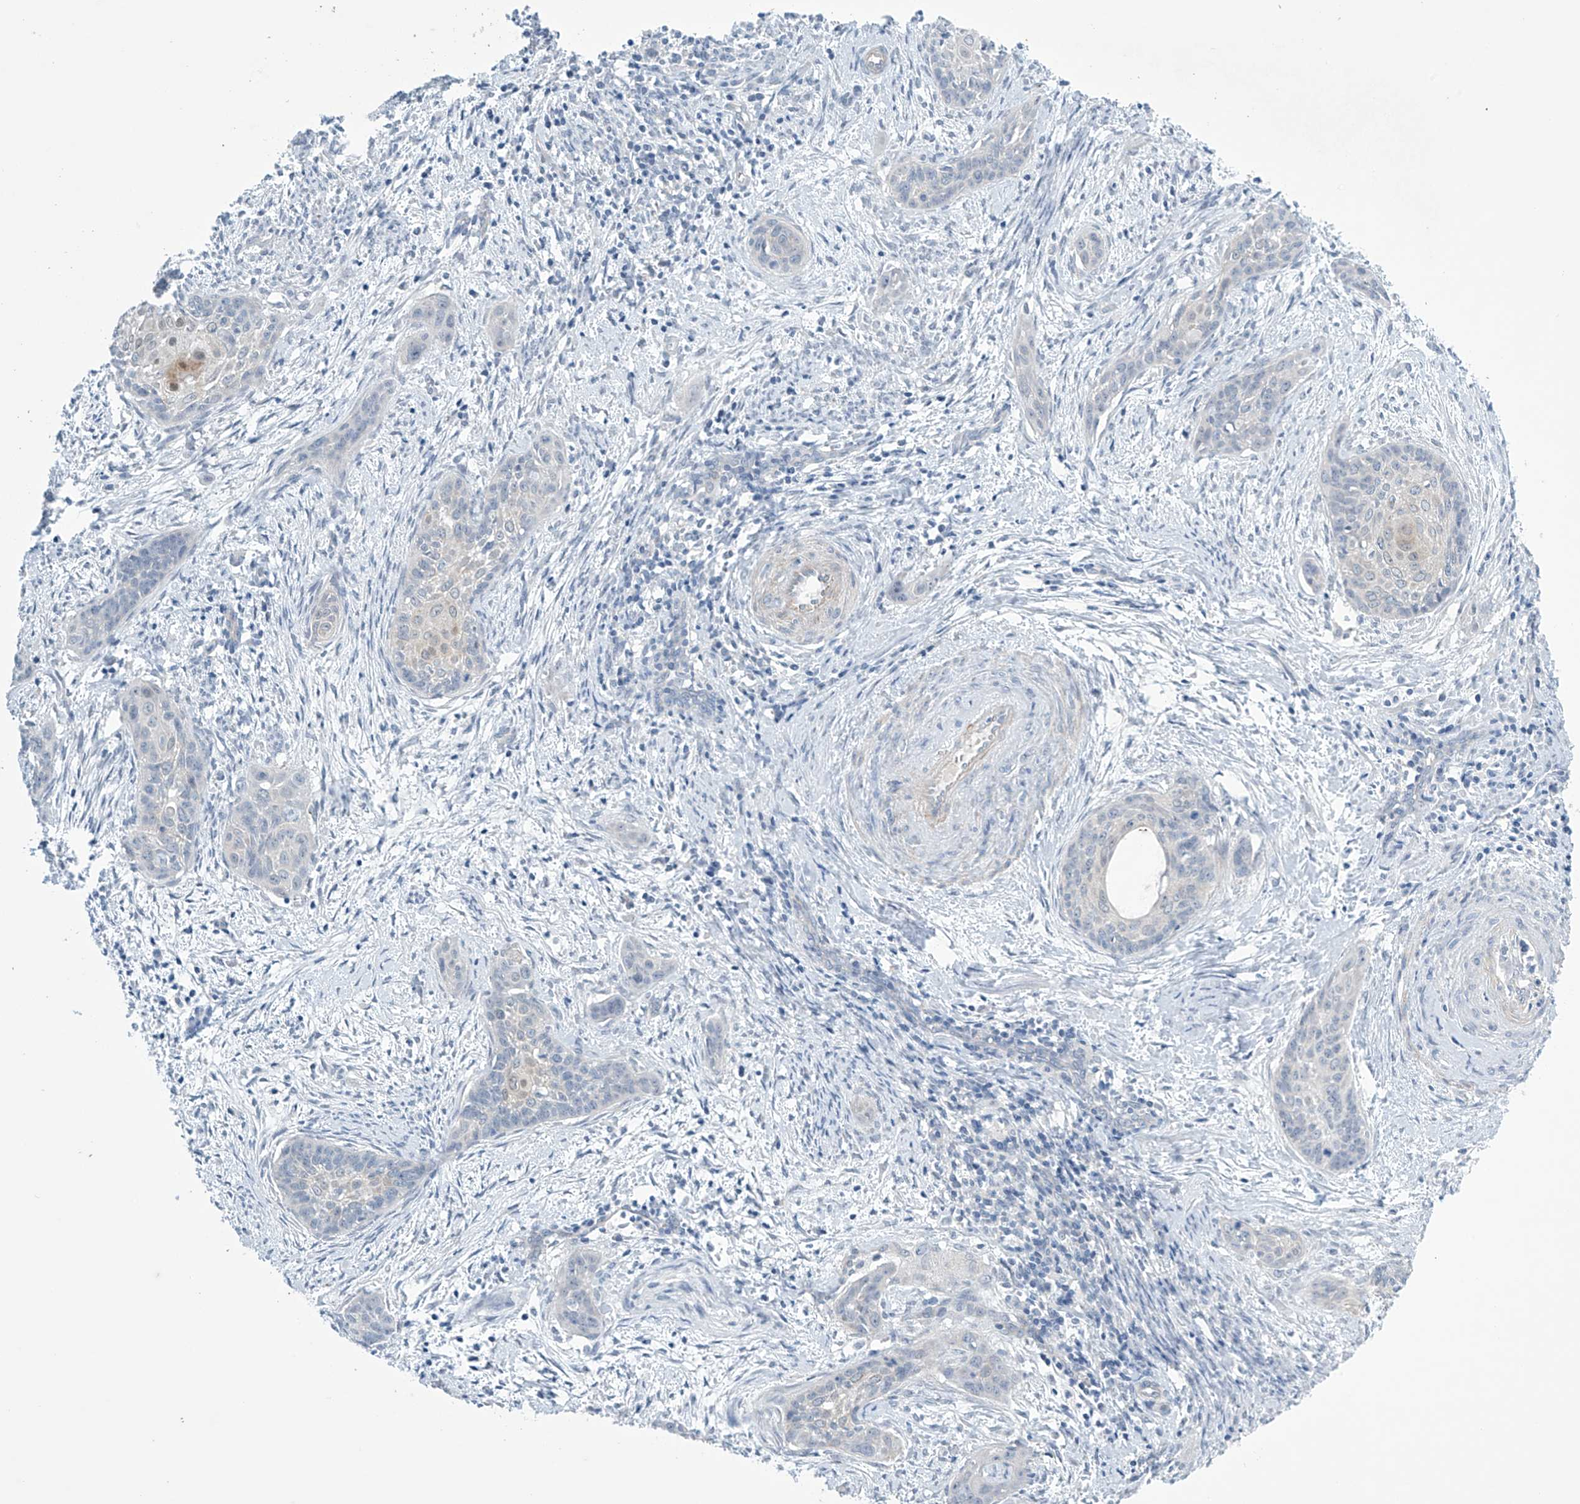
{"staining": {"intensity": "negative", "quantity": "none", "location": "none"}, "tissue": "cervical cancer", "cell_type": "Tumor cells", "image_type": "cancer", "snomed": [{"axis": "morphology", "description": "Squamous cell carcinoma, NOS"}, {"axis": "topography", "description": "Cervix"}], "caption": "This histopathology image is of cervical cancer stained with immunohistochemistry (IHC) to label a protein in brown with the nuclei are counter-stained blue. There is no positivity in tumor cells.", "gene": "SLC35A5", "patient": {"sex": "female", "age": 33}}